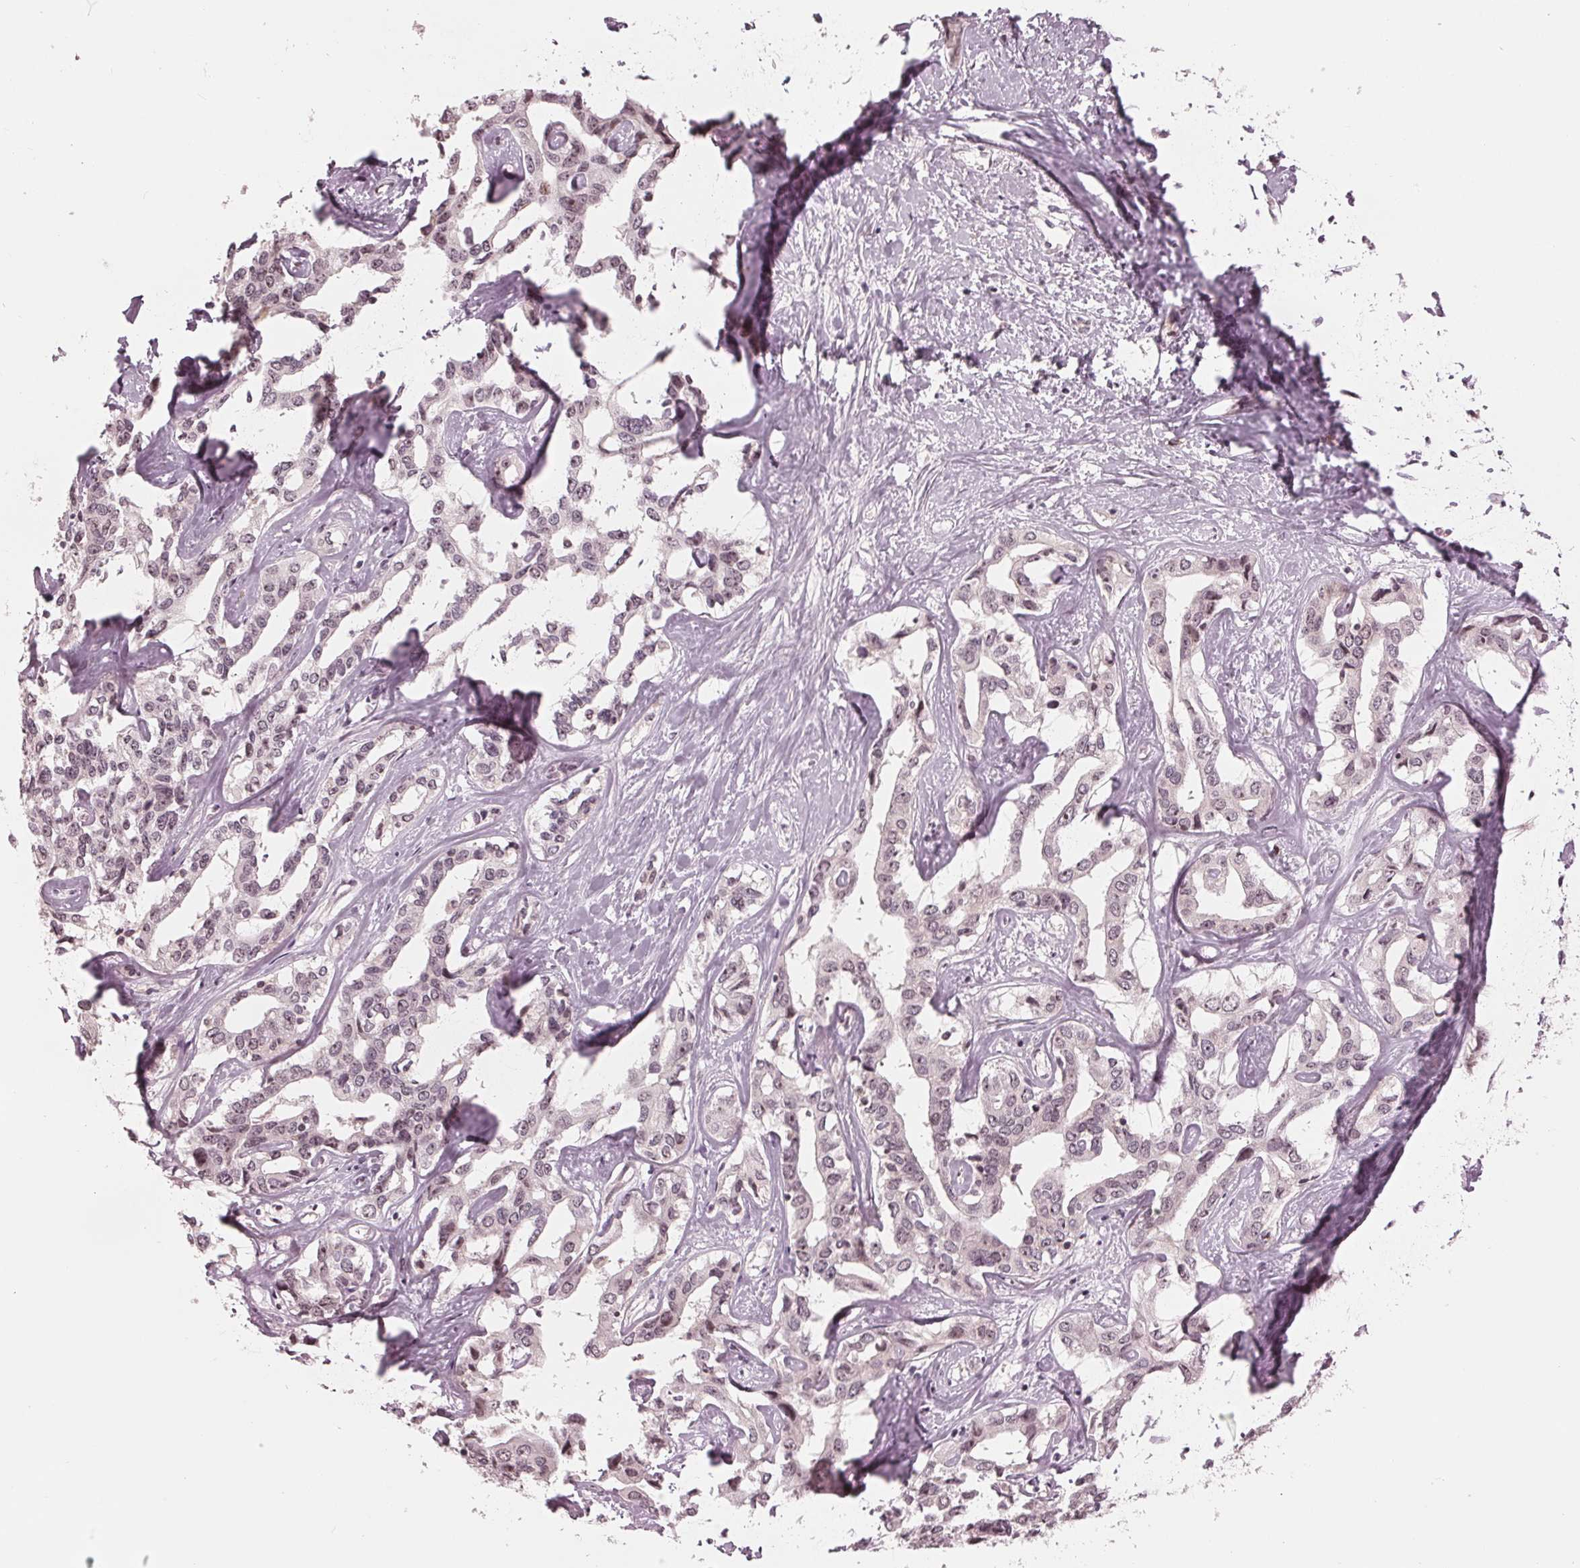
{"staining": {"intensity": "weak", "quantity": "25%-75%", "location": "nuclear"}, "tissue": "liver cancer", "cell_type": "Tumor cells", "image_type": "cancer", "snomed": [{"axis": "morphology", "description": "Cholangiocarcinoma"}, {"axis": "topography", "description": "Liver"}], "caption": "Weak nuclear positivity for a protein is seen in approximately 25%-75% of tumor cells of liver cholangiocarcinoma using immunohistochemistry (IHC).", "gene": "SLX4", "patient": {"sex": "male", "age": 59}}